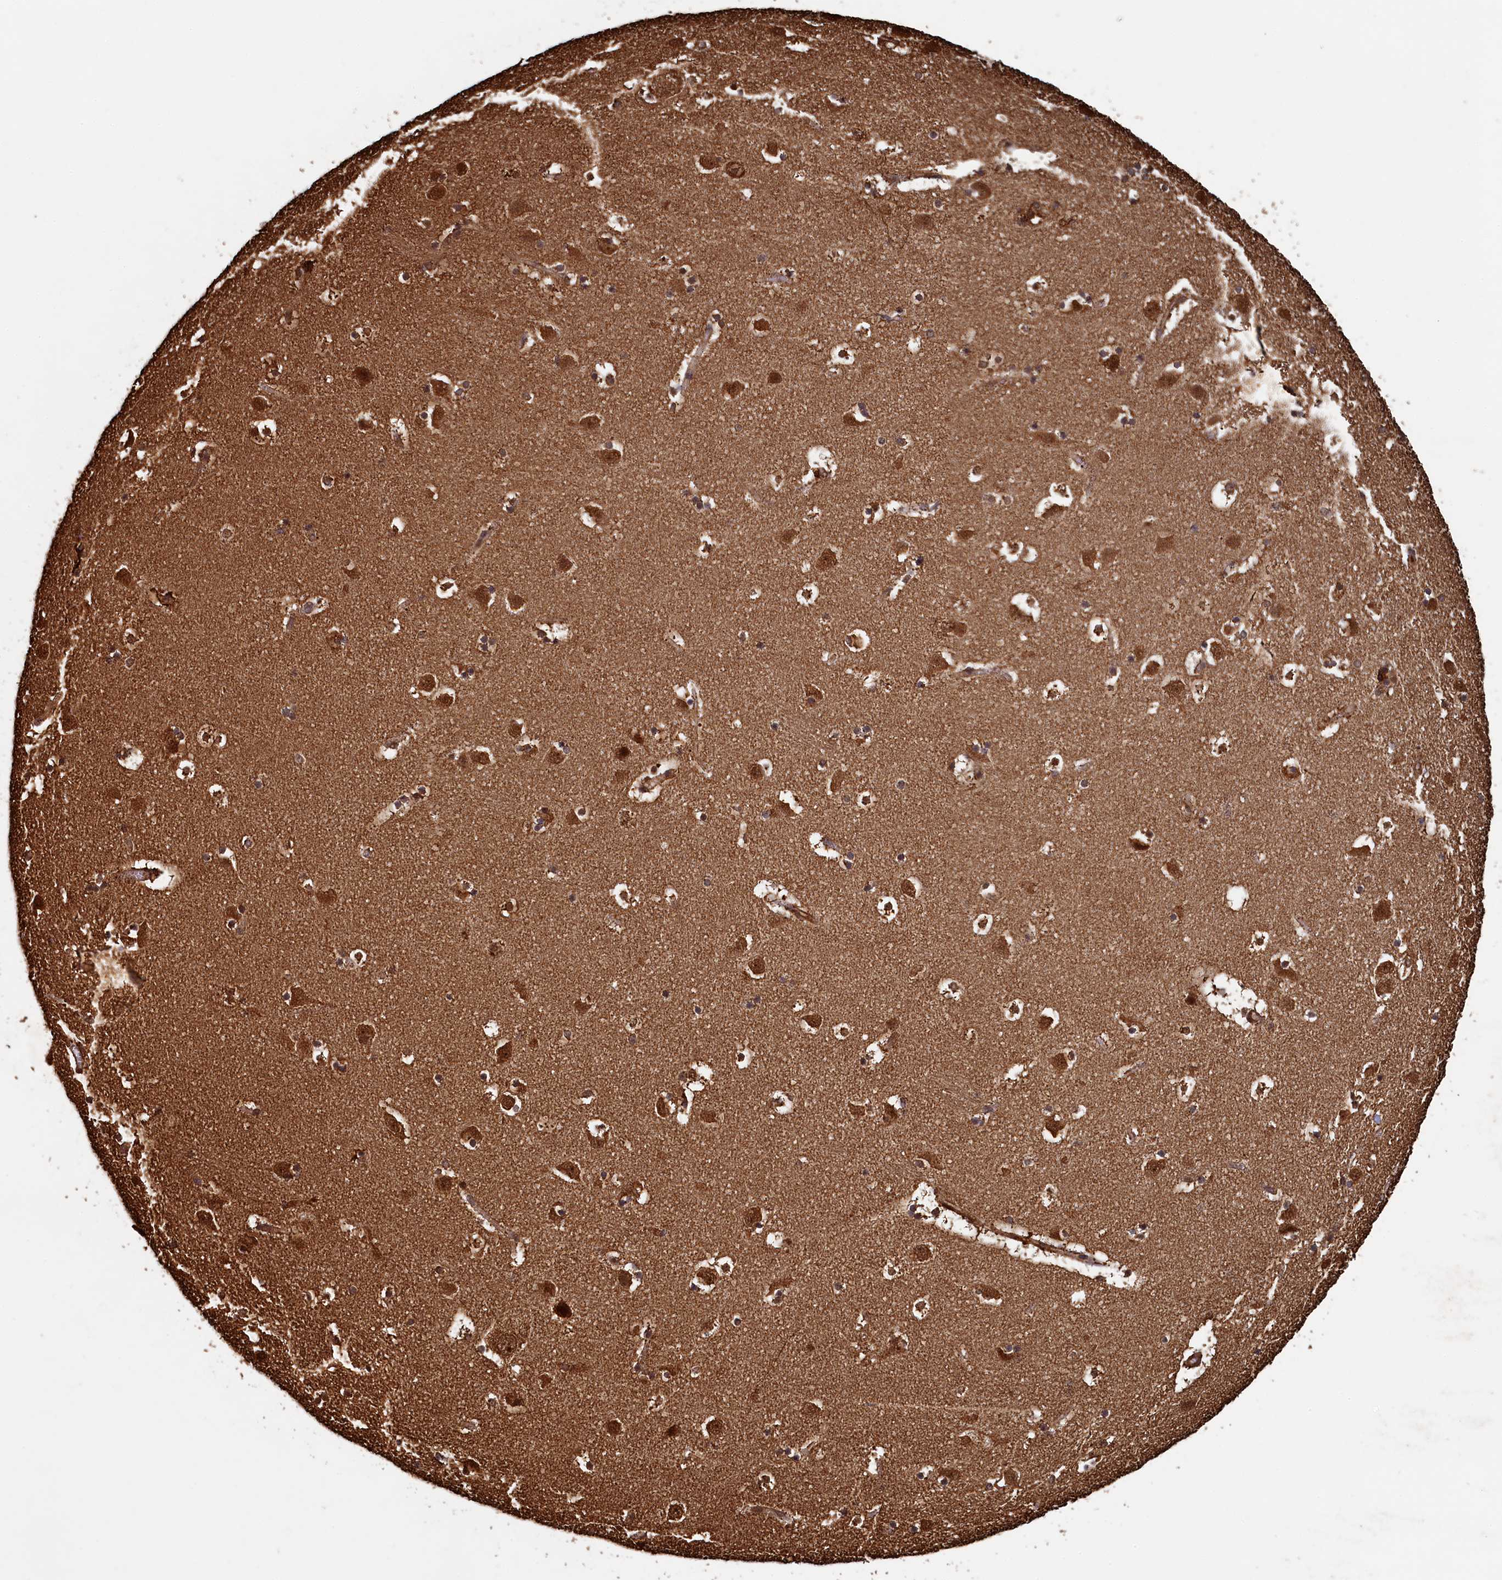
{"staining": {"intensity": "strong", "quantity": ">75%", "location": "cytoplasmic/membranous"}, "tissue": "caudate", "cell_type": "Glial cells", "image_type": "normal", "snomed": [{"axis": "morphology", "description": "Normal tissue, NOS"}, {"axis": "topography", "description": "Lateral ventricle wall"}], "caption": "Glial cells display strong cytoplasmic/membranous positivity in approximately >75% of cells in normal caudate. The protein of interest is stained brown, and the nuclei are stained in blue (DAB IHC with brightfield microscopy, high magnification).", "gene": "PIGN", "patient": {"sex": "male", "age": 45}}